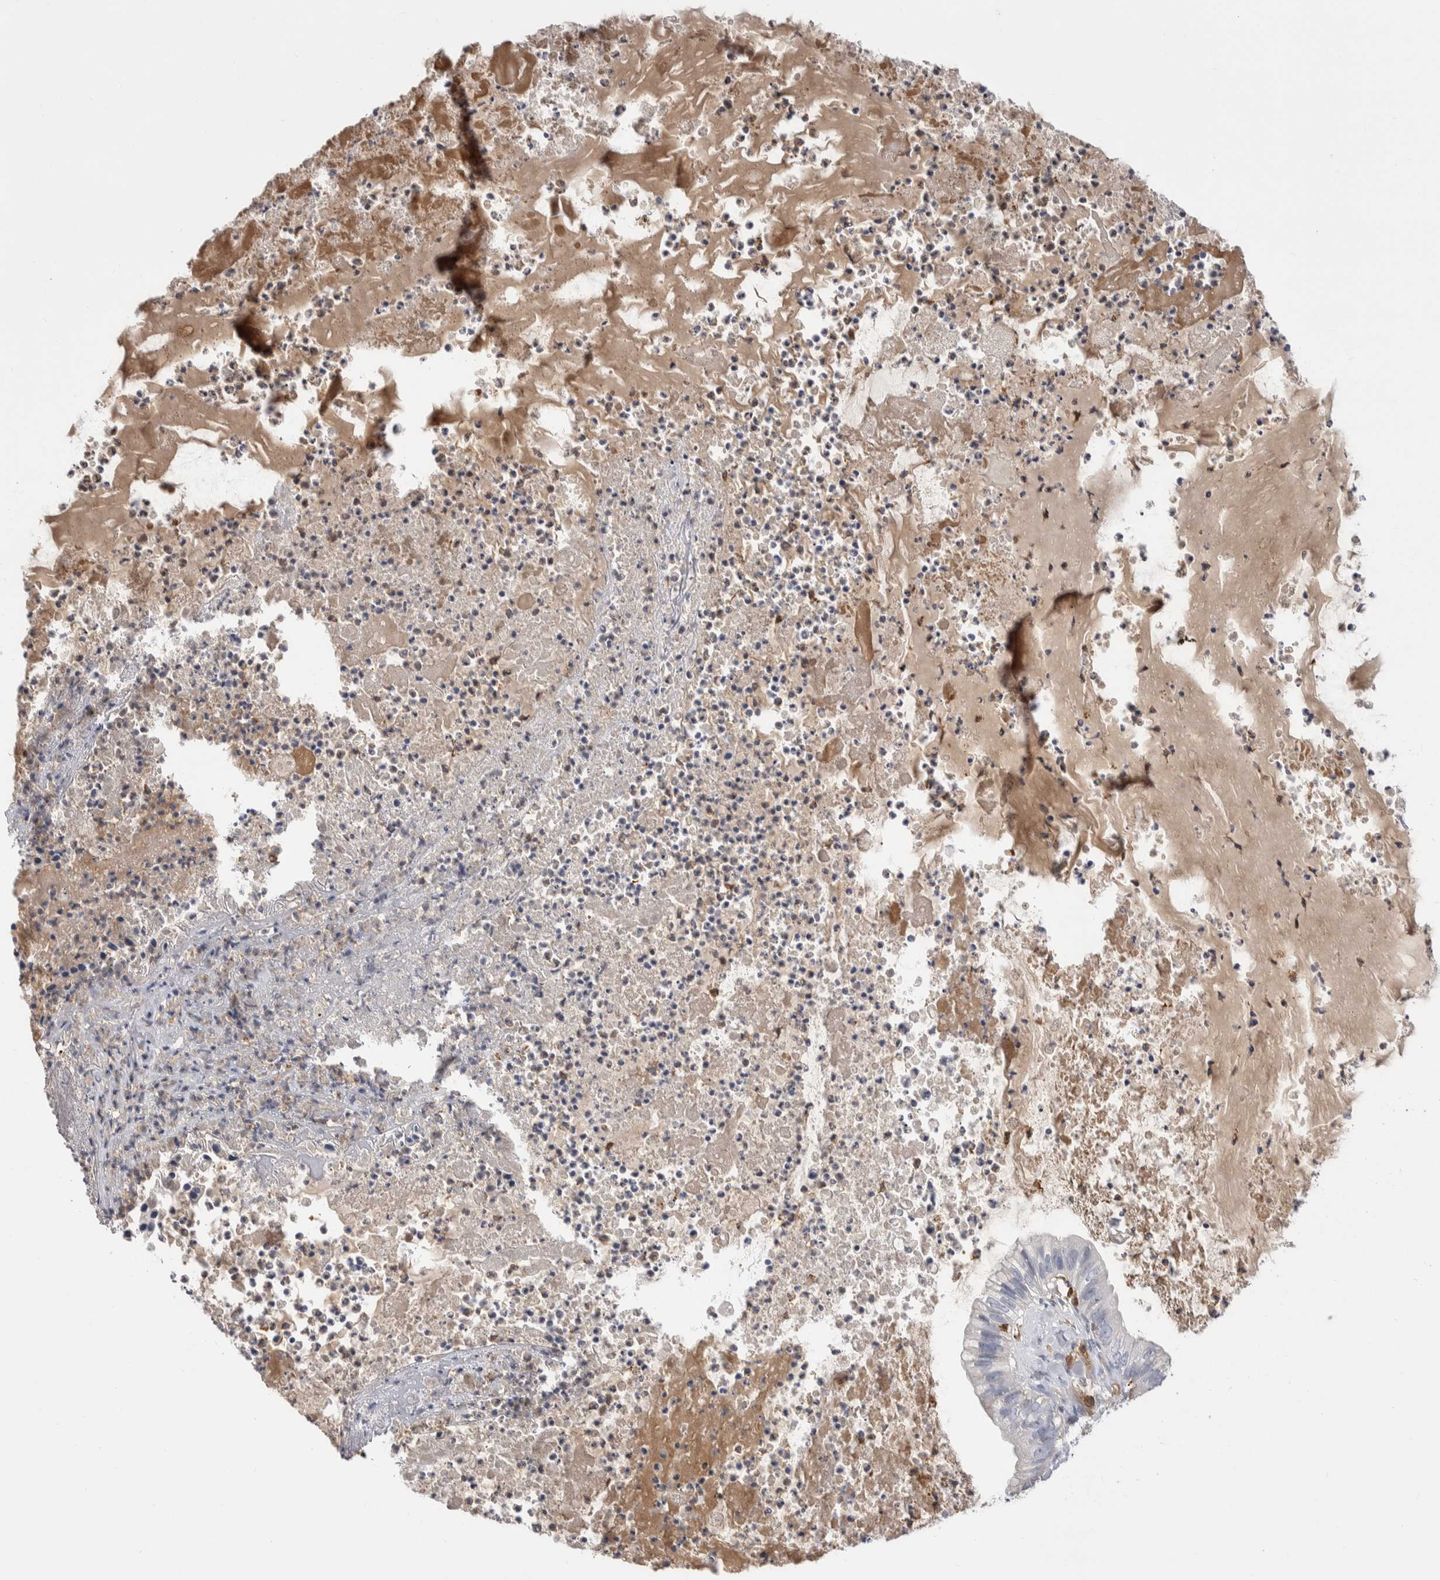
{"staining": {"intensity": "negative", "quantity": "none", "location": "none"}, "tissue": "ovarian cancer", "cell_type": "Tumor cells", "image_type": "cancer", "snomed": [{"axis": "morphology", "description": "Cystadenocarcinoma, mucinous, NOS"}, {"axis": "topography", "description": "Ovary"}], "caption": "Immunohistochemistry (IHC) micrograph of human ovarian cancer stained for a protein (brown), which shows no positivity in tumor cells.", "gene": "CEP295NL", "patient": {"sex": "female", "age": 80}}